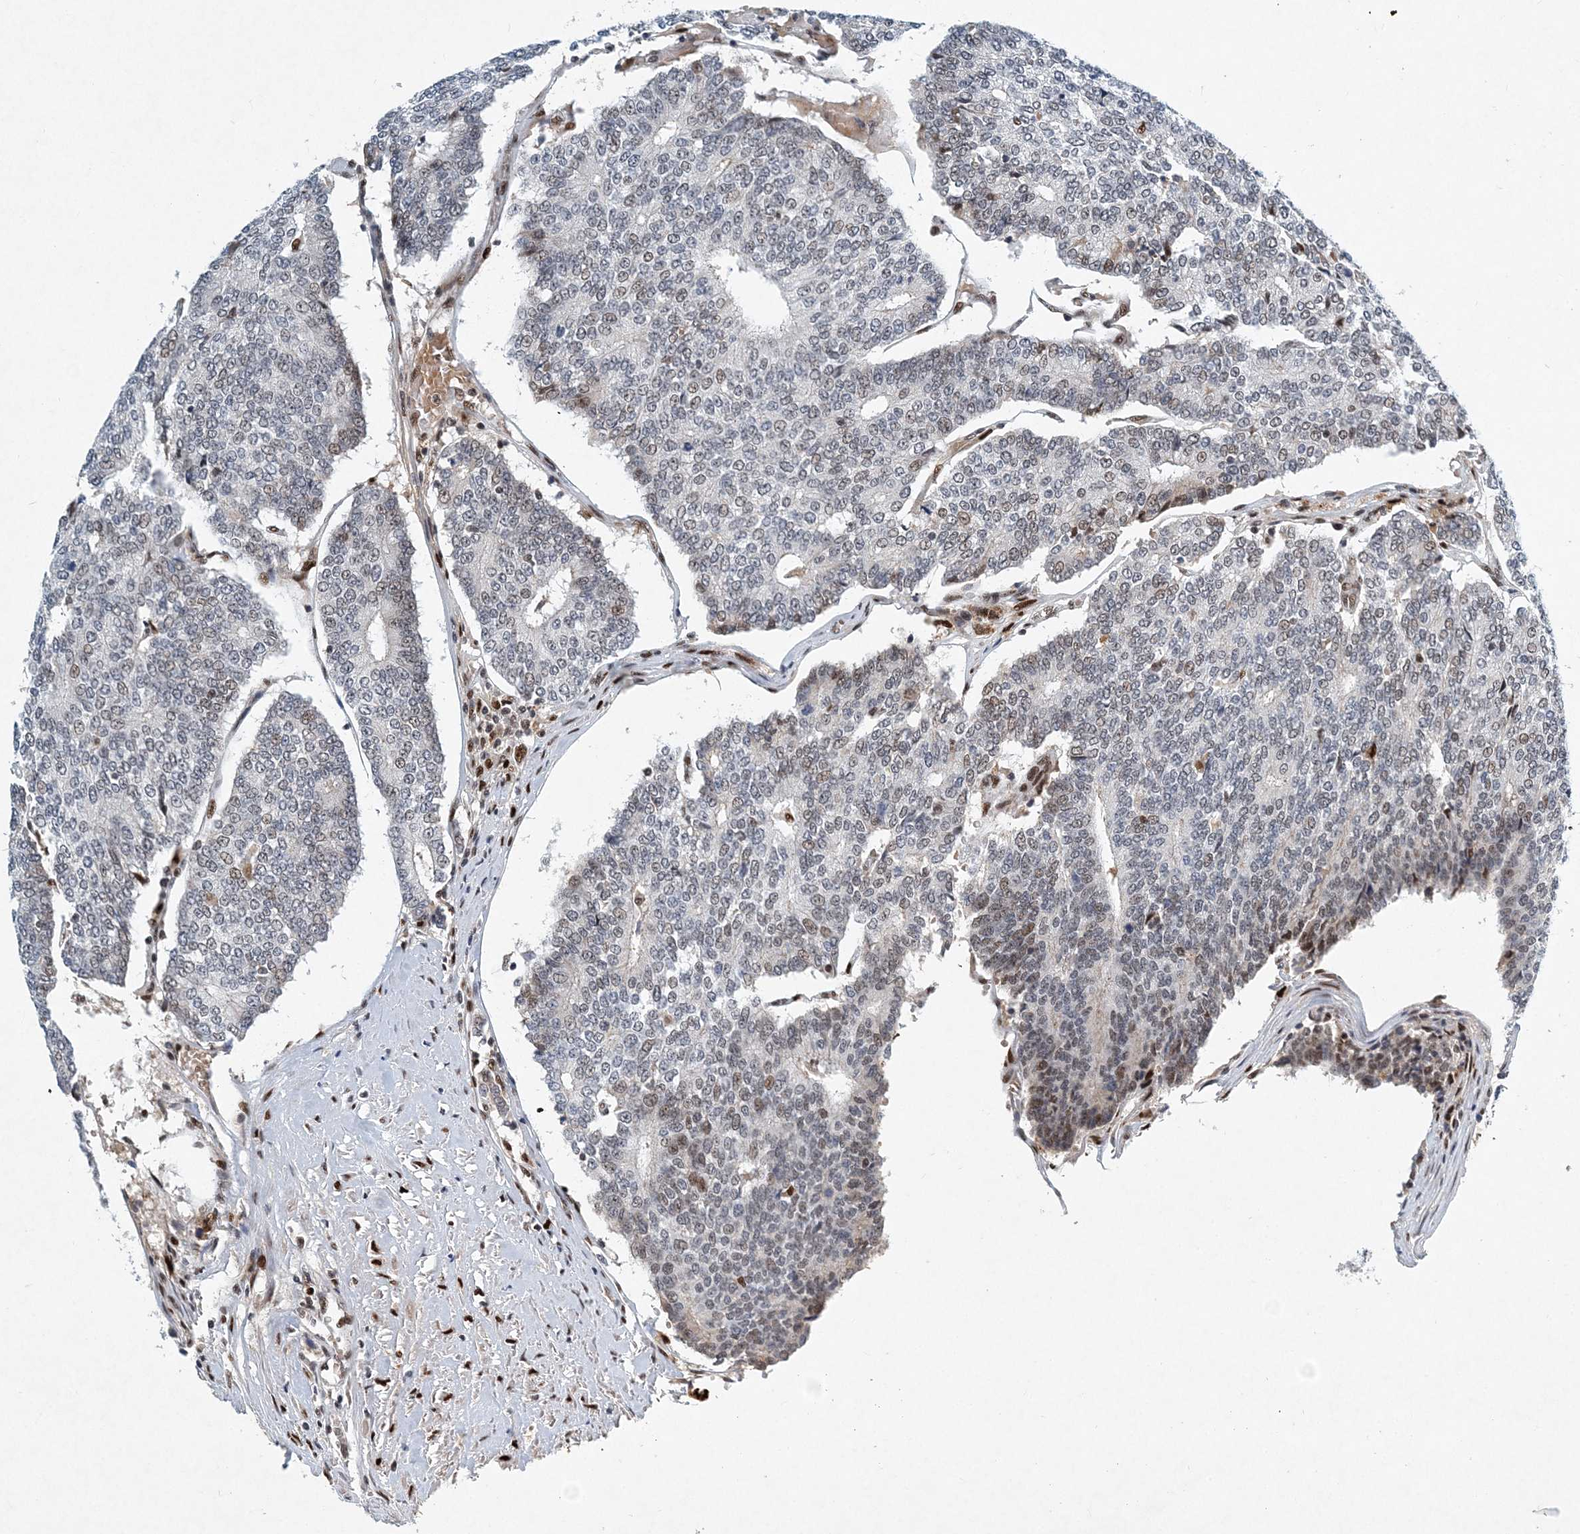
{"staining": {"intensity": "negative", "quantity": "none", "location": "none"}, "tissue": "prostate cancer", "cell_type": "Tumor cells", "image_type": "cancer", "snomed": [{"axis": "morphology", "description": "Normal tissue, NOS"}, {"axis": "morphology", "description": "Adenocarcinoma, High grade"}, {"axis": "topography", "description": "Prostate"}, {"axis": "topography", "description": "Seminal veicle"}], "caption": "This is an immunohistochemistry photomicrograph of prostate cancer (adenocarcinoma (high-grade)). There is no staining in tumor cells.", "gene": "KPNA4", "patient": {"sex": "male", "age": 55}}